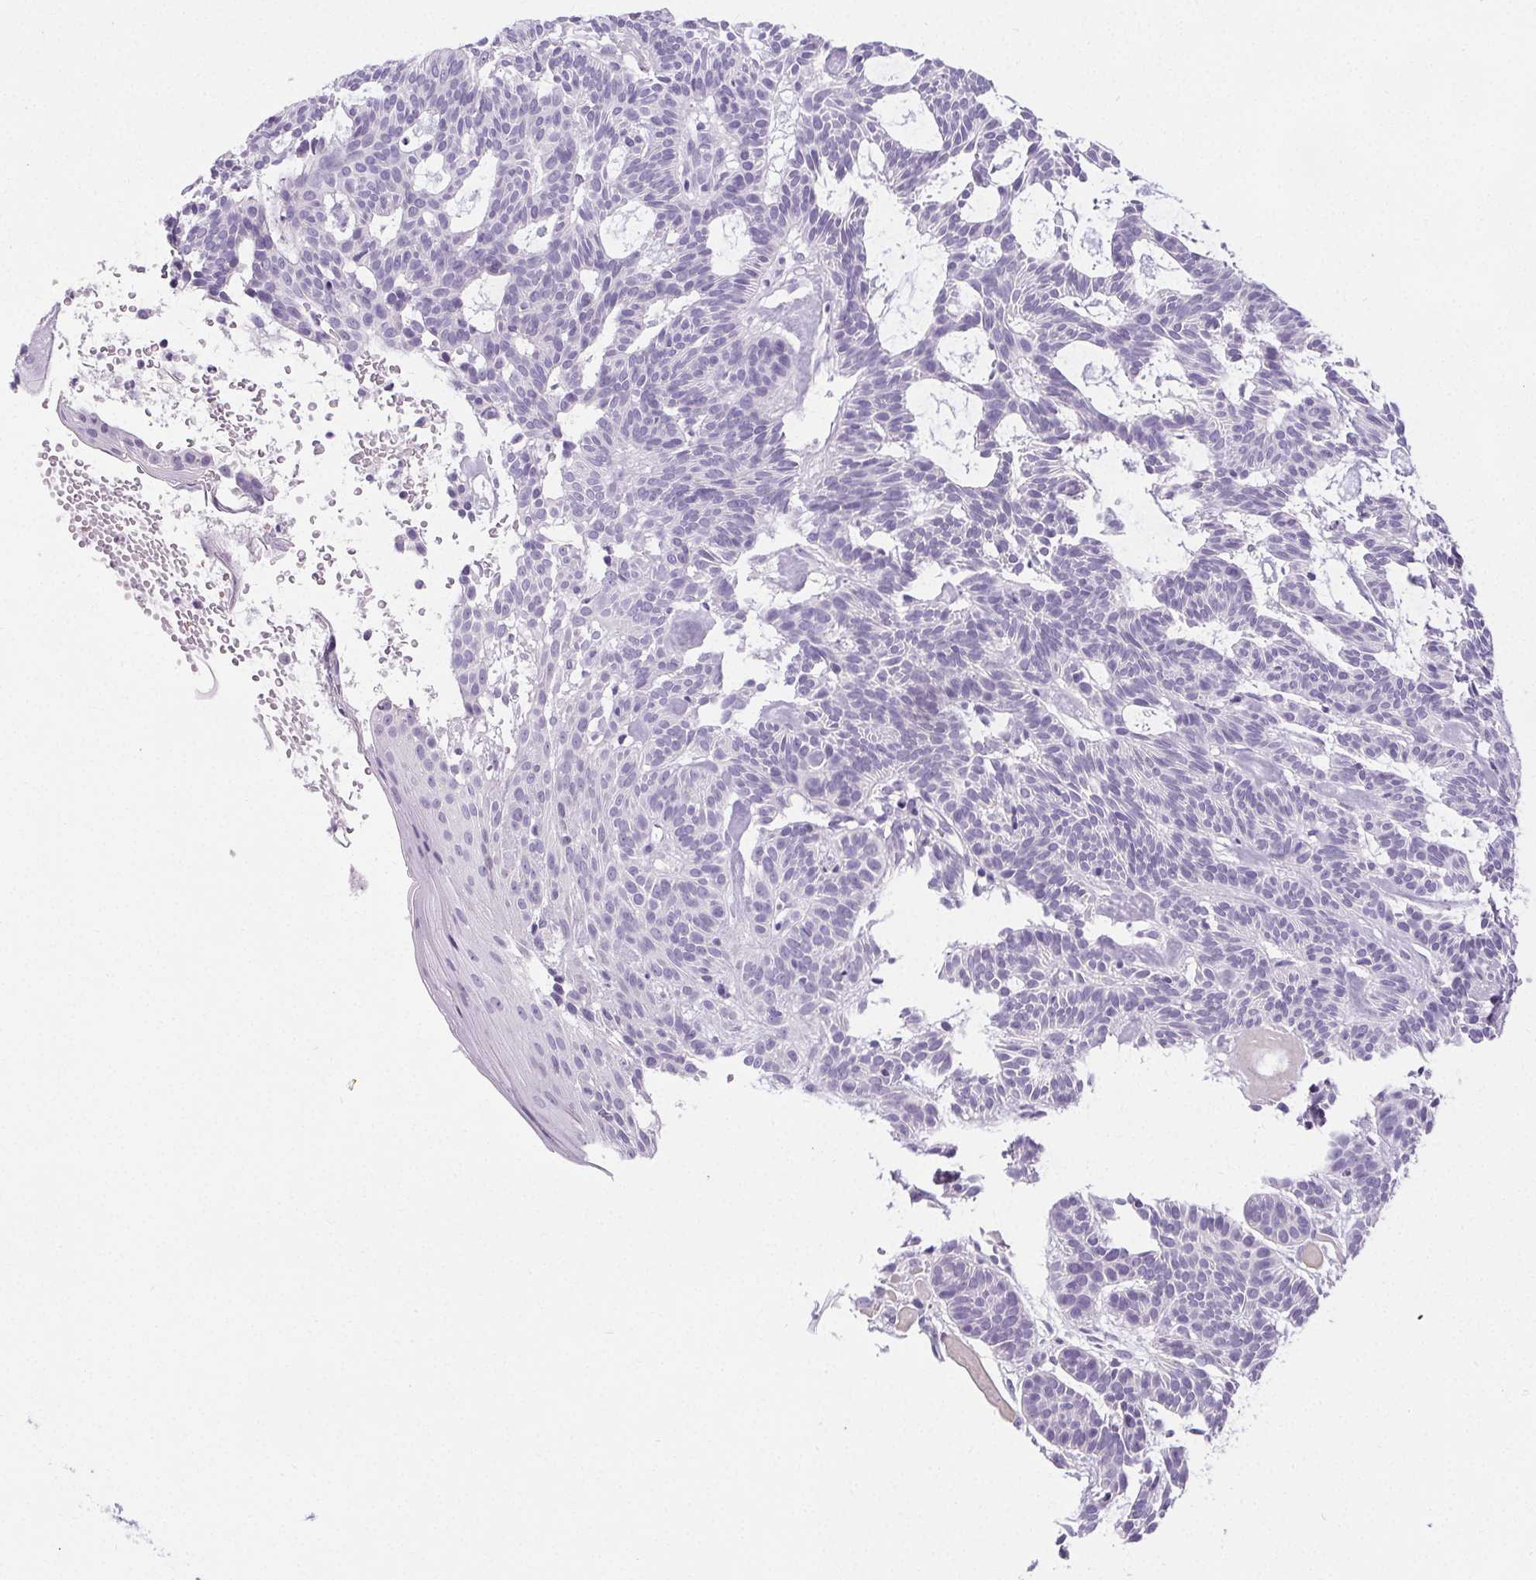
{"staining": {"intensity": "negative", "quantity": "none", "location": "none"}, "tissue": "skin cancer", "cell_type": "Tumor cells", "image_type": "cancer", "snomed": [{"axis": "morphology", "description": "Basal cell carcinoma"}, {"axis": "topography", "description": "Skin"}], "caption": "Immunohistochemistry photomicrograph of neoplastic tissue: skin cancer (basal cell carcinoma) stained with DAB (3,3'-diaminobenzidine) exhibits no significant protein expression in tumor cells.", "gene": "ELAVL2", "patient": {"sex": "male", "age": 85}}